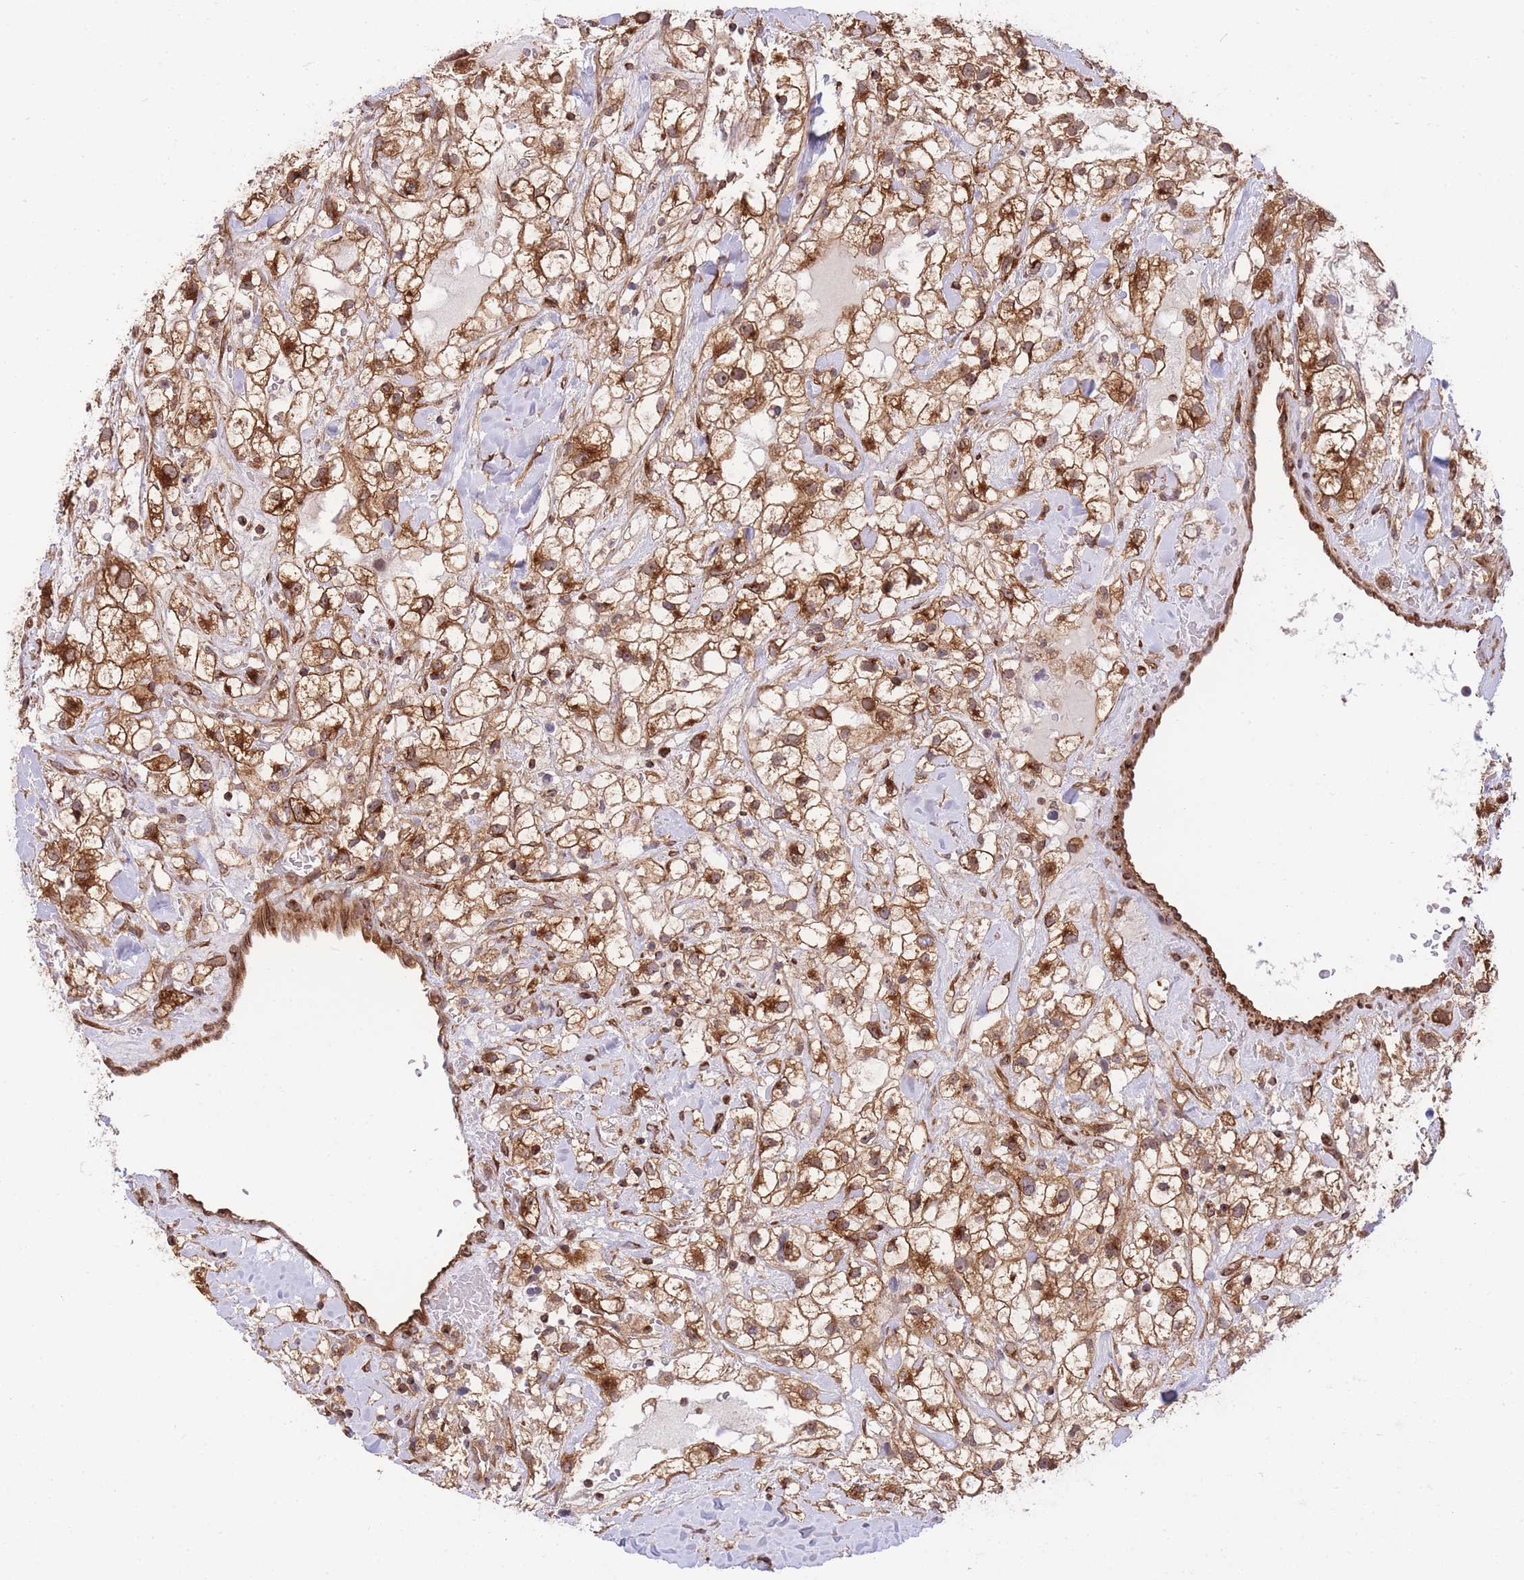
{"staining": {"intensity": "moderate", "quantity": ">75%", "location": "cytoplasmic/membranous,nuclear"}, "tissue": "renal cancer", "cell_type": "Tumor cells", "image_type": "cancer", "snomed": [{"axis": "morphology", "description": "Adenocarcinoma, NOS"}, {"axis": "topography", "description": "Kidney"}], "caption": "Brown immunohistochemical staining in renal cancer reveals moderate cytoplasmic/membranous and nuclear expression in about >75% of tumor cells.", "gene": "EXOSC8", "patient": {"sex": "male", "age": 59}}